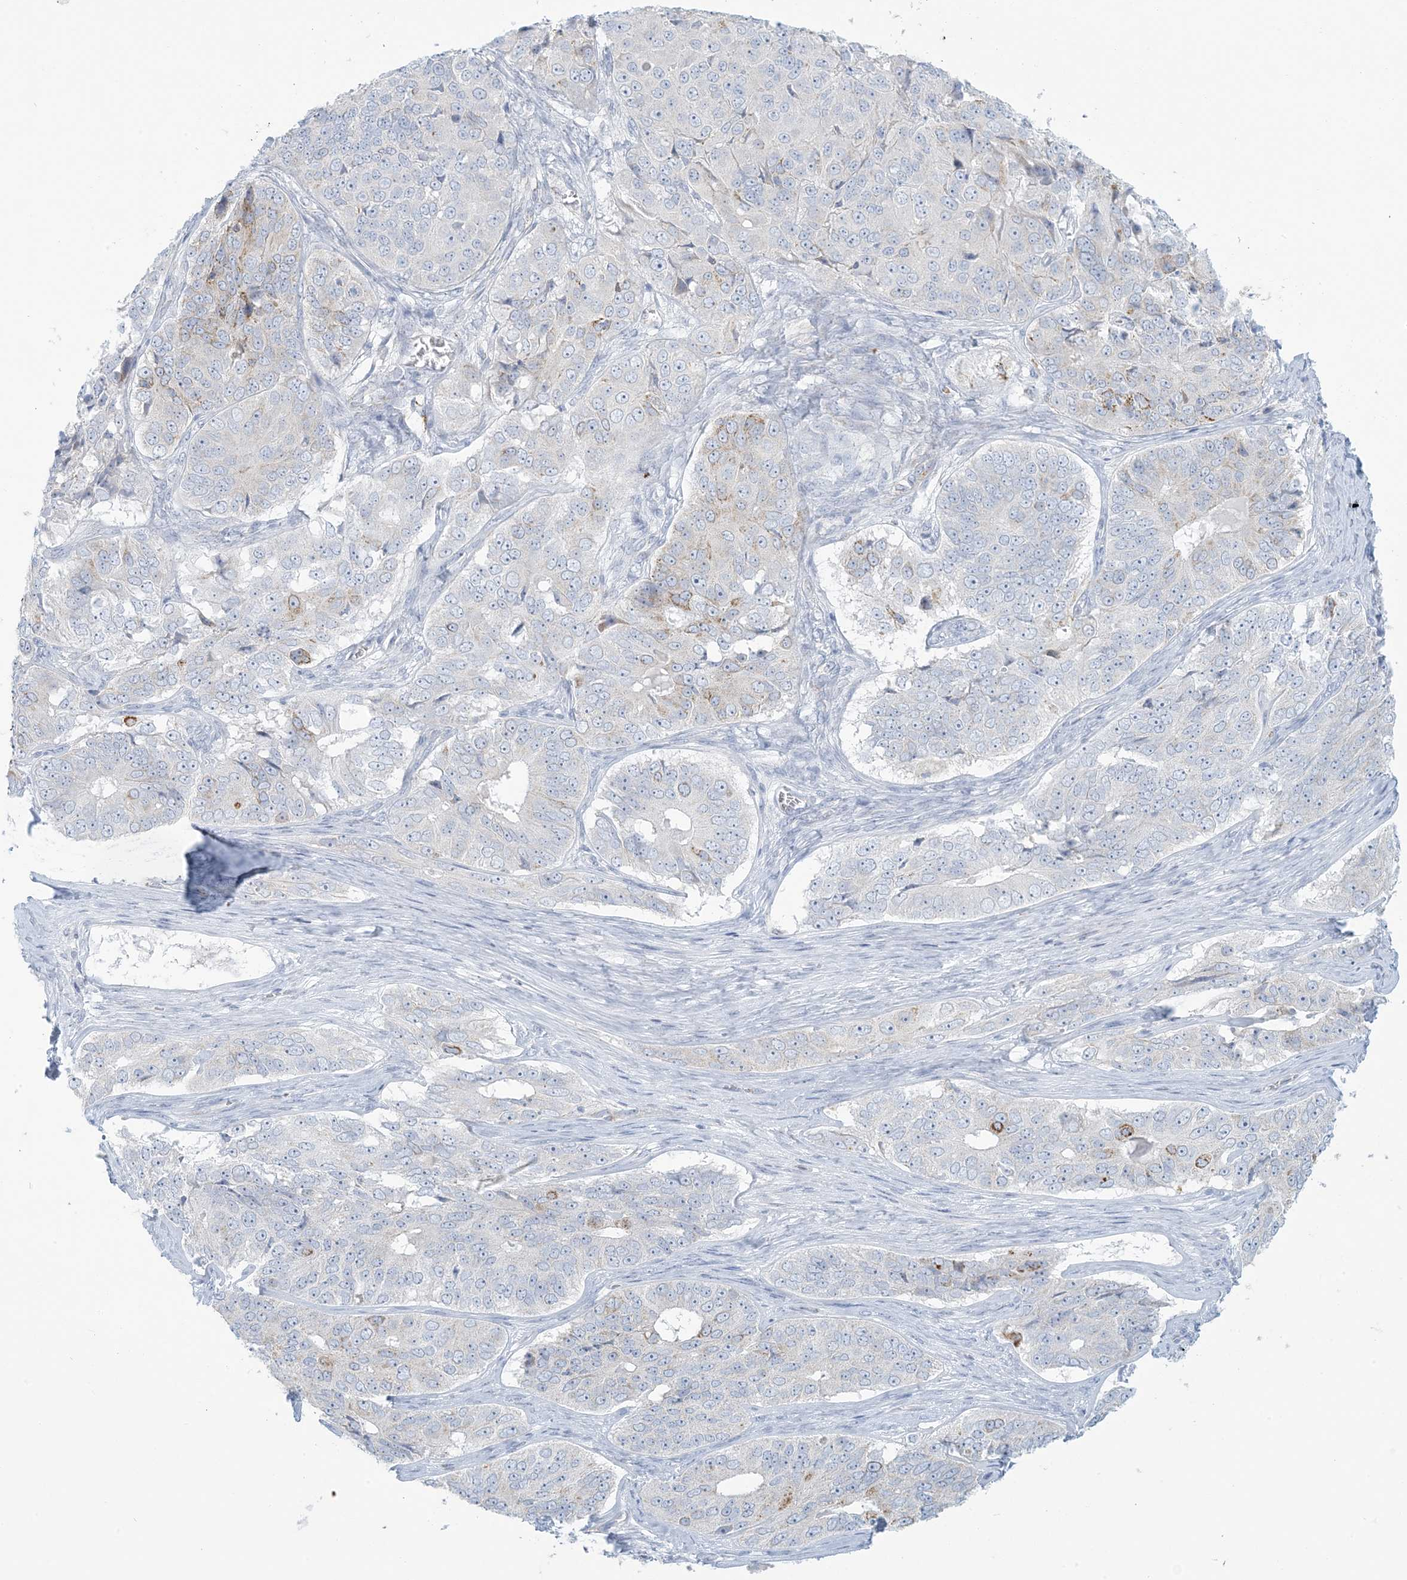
{"staining": {"intensity": "negative", "quantity": "none", "location": "none"}, "tissue": "ovarian cancer", "cell_type": "Tumor cells", "image_type": "cancer", "snomed": [{"axis": "morphology", "description": "Carcinoma, endometroid"}, {"axis": "topography", "description": "Ovary"}], "caption": "Immunohistochemical staining of human ovarian endometroid carcinoma displays no significant staining in tumor cells. (DAB (3,3'-diaminobenzidine) immunohistochemistry, high magnification).", "gene": "ZDHHC4", "patient": {"sex": "female", "age": 51}}